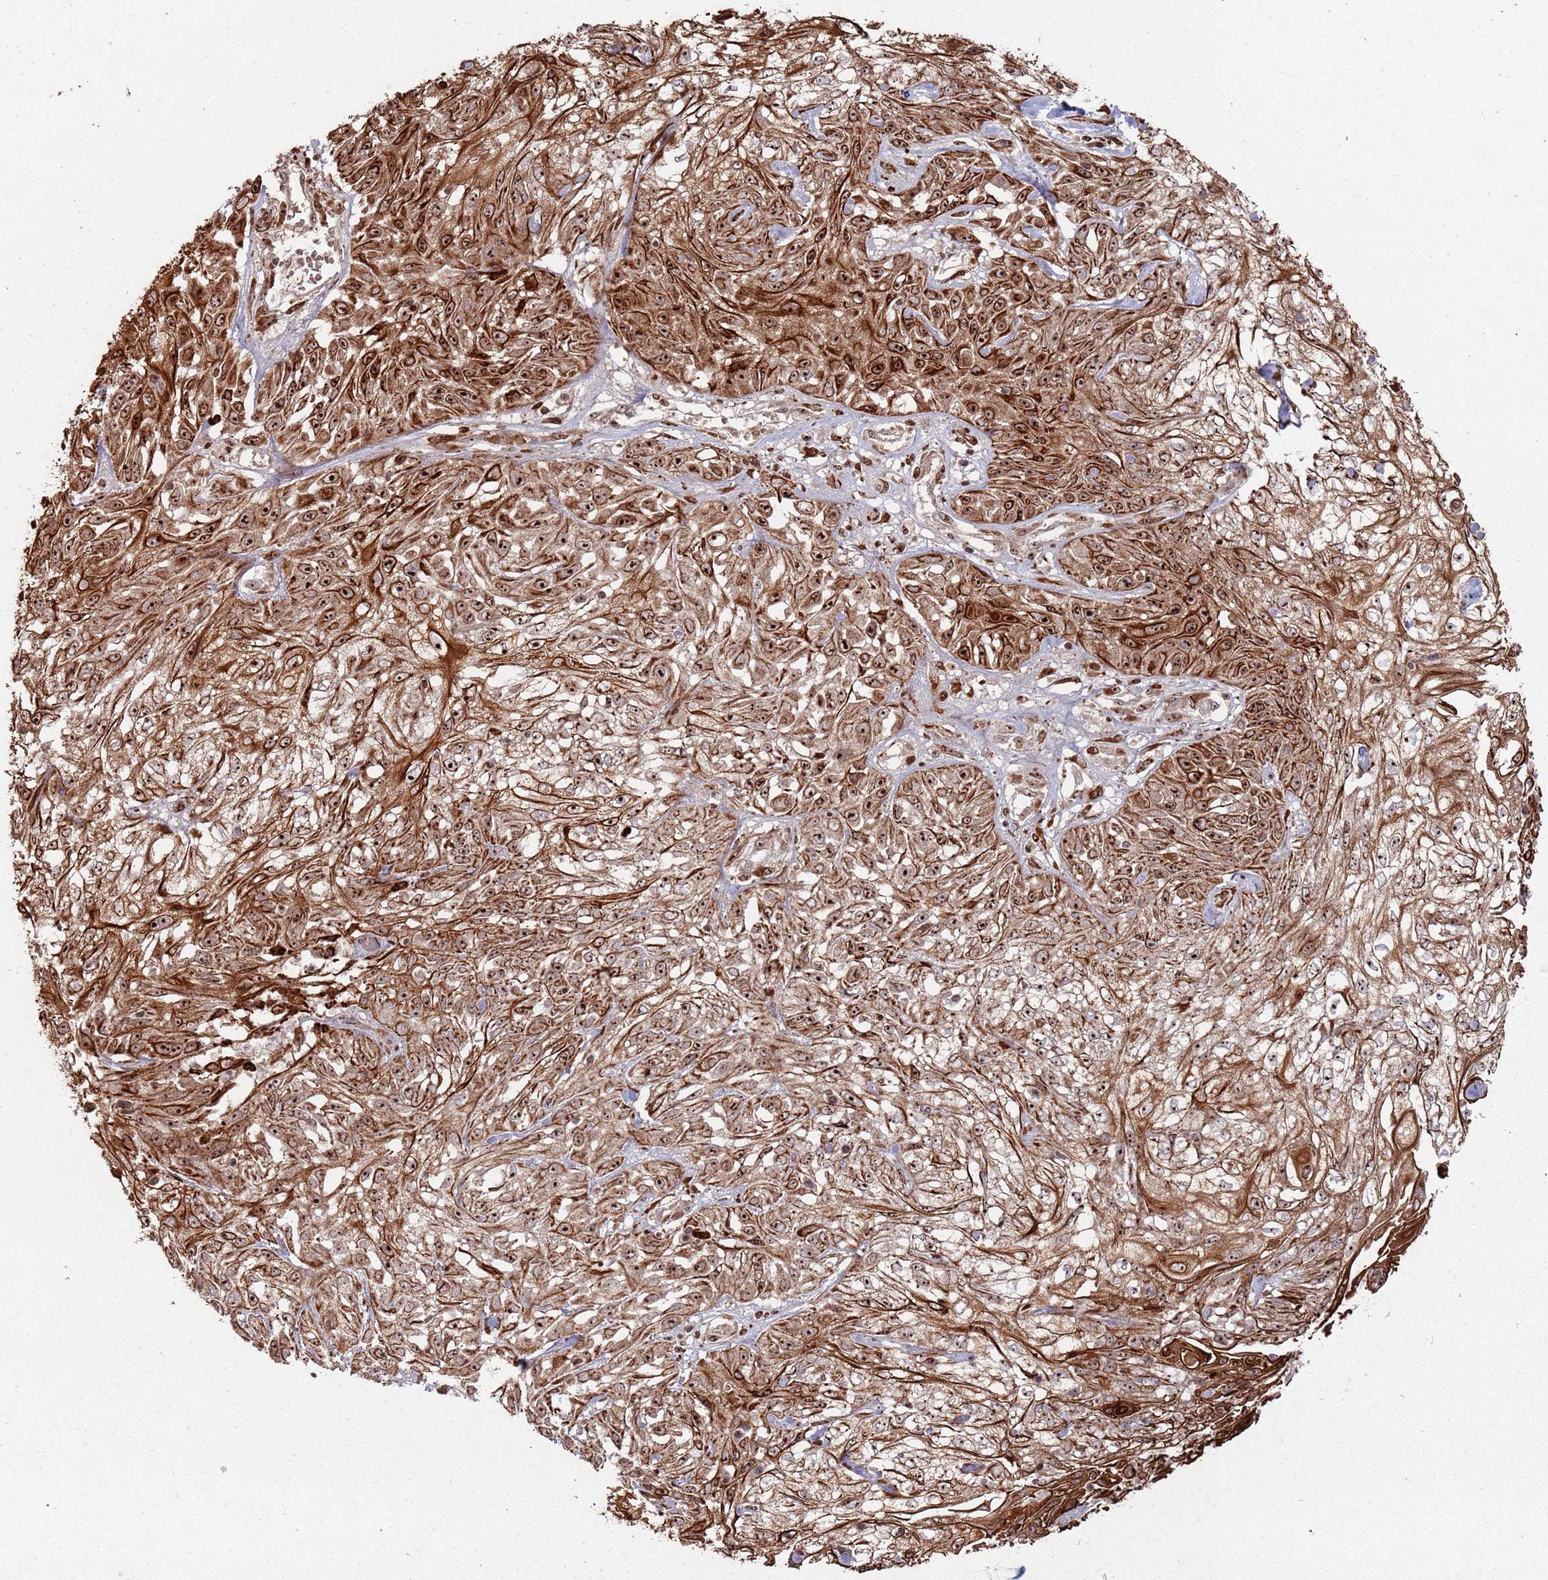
{"staining": {"intensity": "strong", "quantity": ">75%", "location": "cytoplasmic/membranous,nuclear"}, "tissue": "skin cancer", "cell_type": "Tumor cells", "image_type": "cancer", "snomed": [{"axis": "morphology", "description": "Squamous cell carcinoma, NOS"}, {"axis": "morphology", "description": "Squamous cell carcinoma, metastatic, NOS"}, {"axis": "topography", "description": "Skin"}, {"axis": "topography", "description": "Lymph node"}], "caption": "Human skin cancer stained with a protein marker displays strong staining in tumor cells.", "gene": "UTP11", "patient": {"sex": "male", "age": 75}}